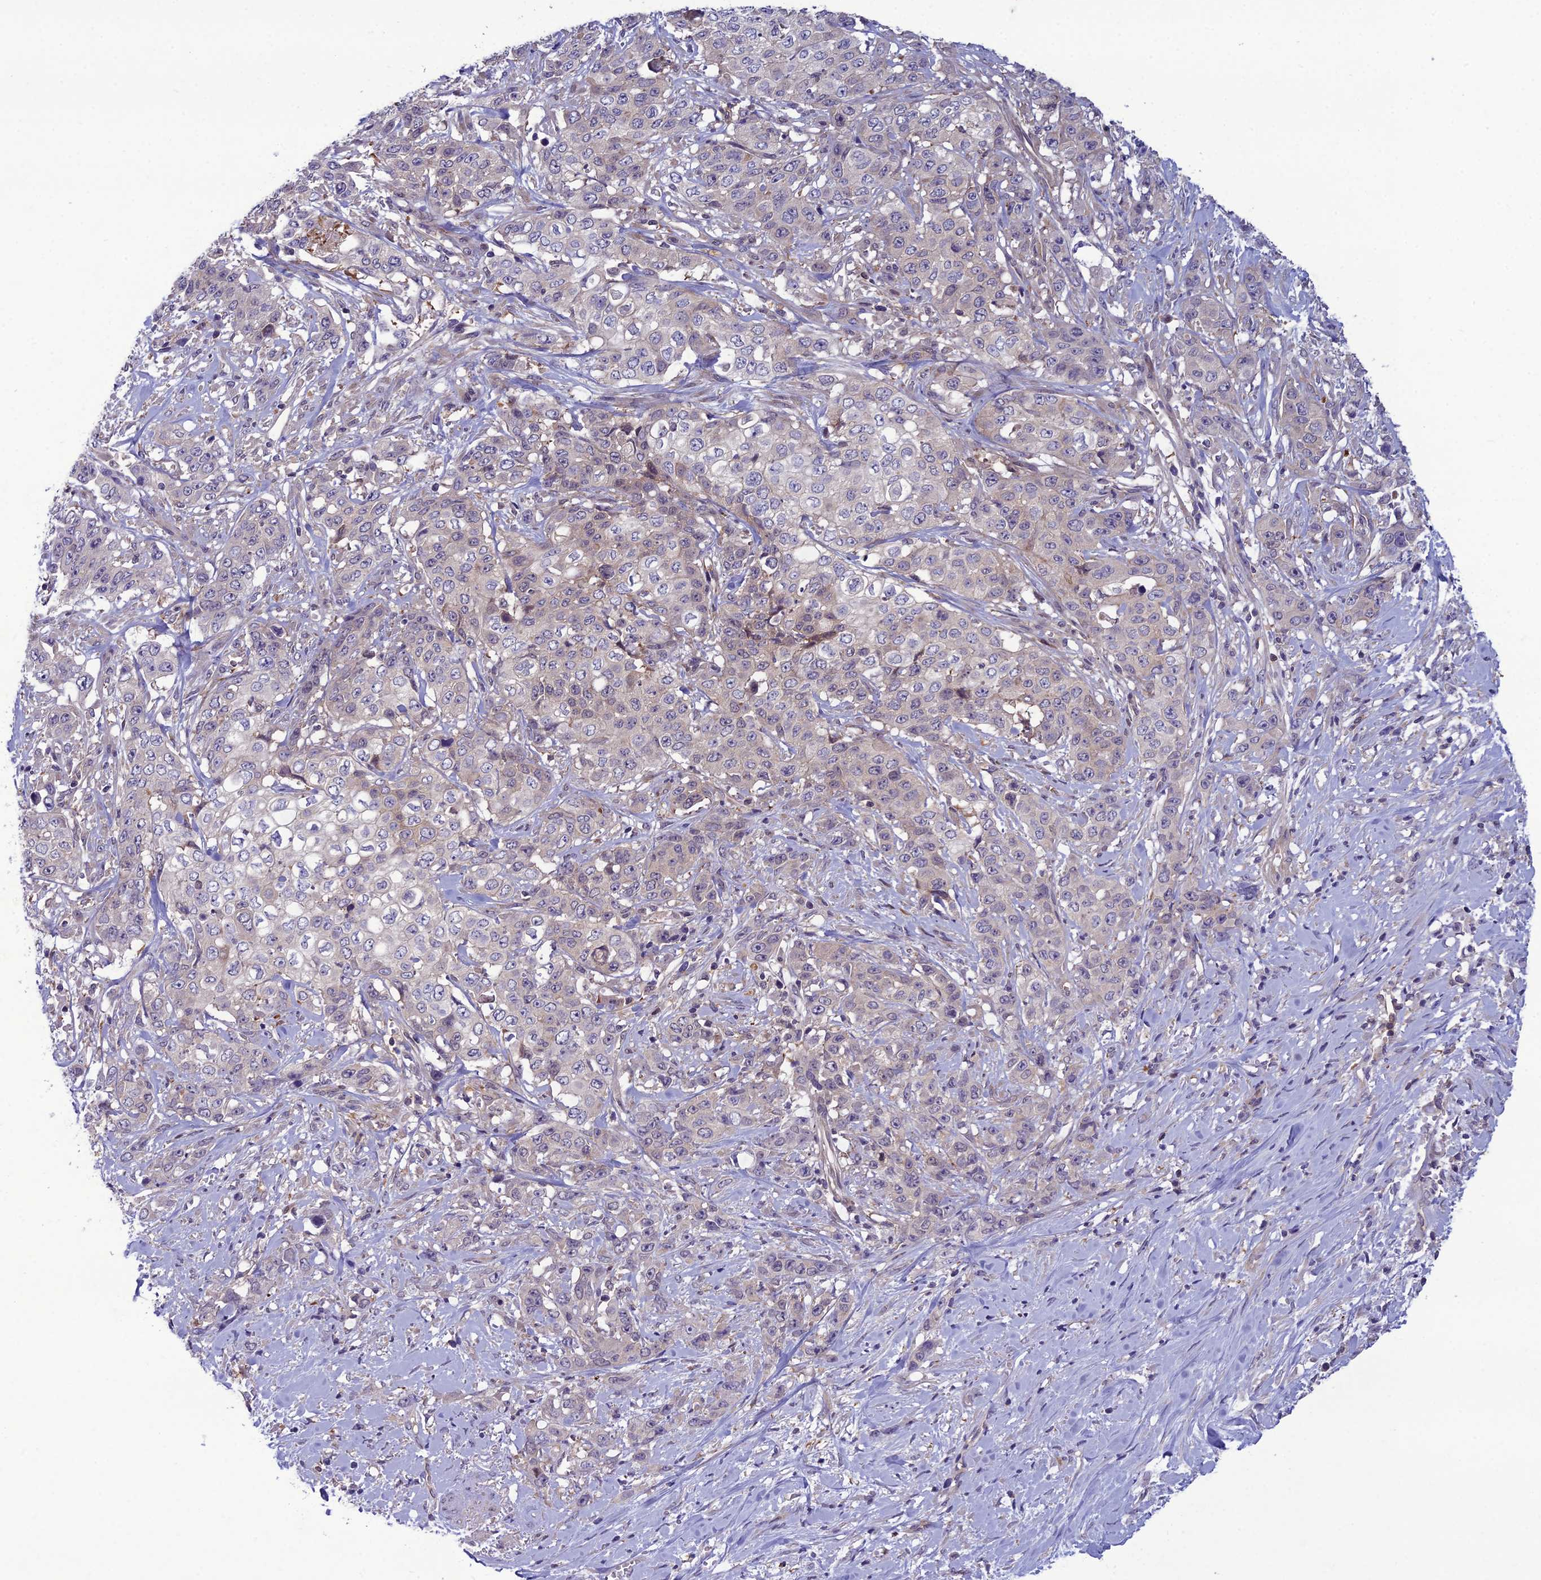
{"staining": {"intensity": "negative", "quantity": "none", "location": "none"}, "tissue": "stomach cancer", "cell_type": "Tumor cells", "image_type": "cancer", "snomed": [{"axis": "morphology", "description": "Adenocarcinoma, NOS"}, {"axis": "topography", "description": "Stomach, upper"}], "caption": "Image shows no protein expression in tumor cells of stomach adenocarcinoma tissue.", "gene": "GDF6", "patient": {"sex": "male", "age": 62}}